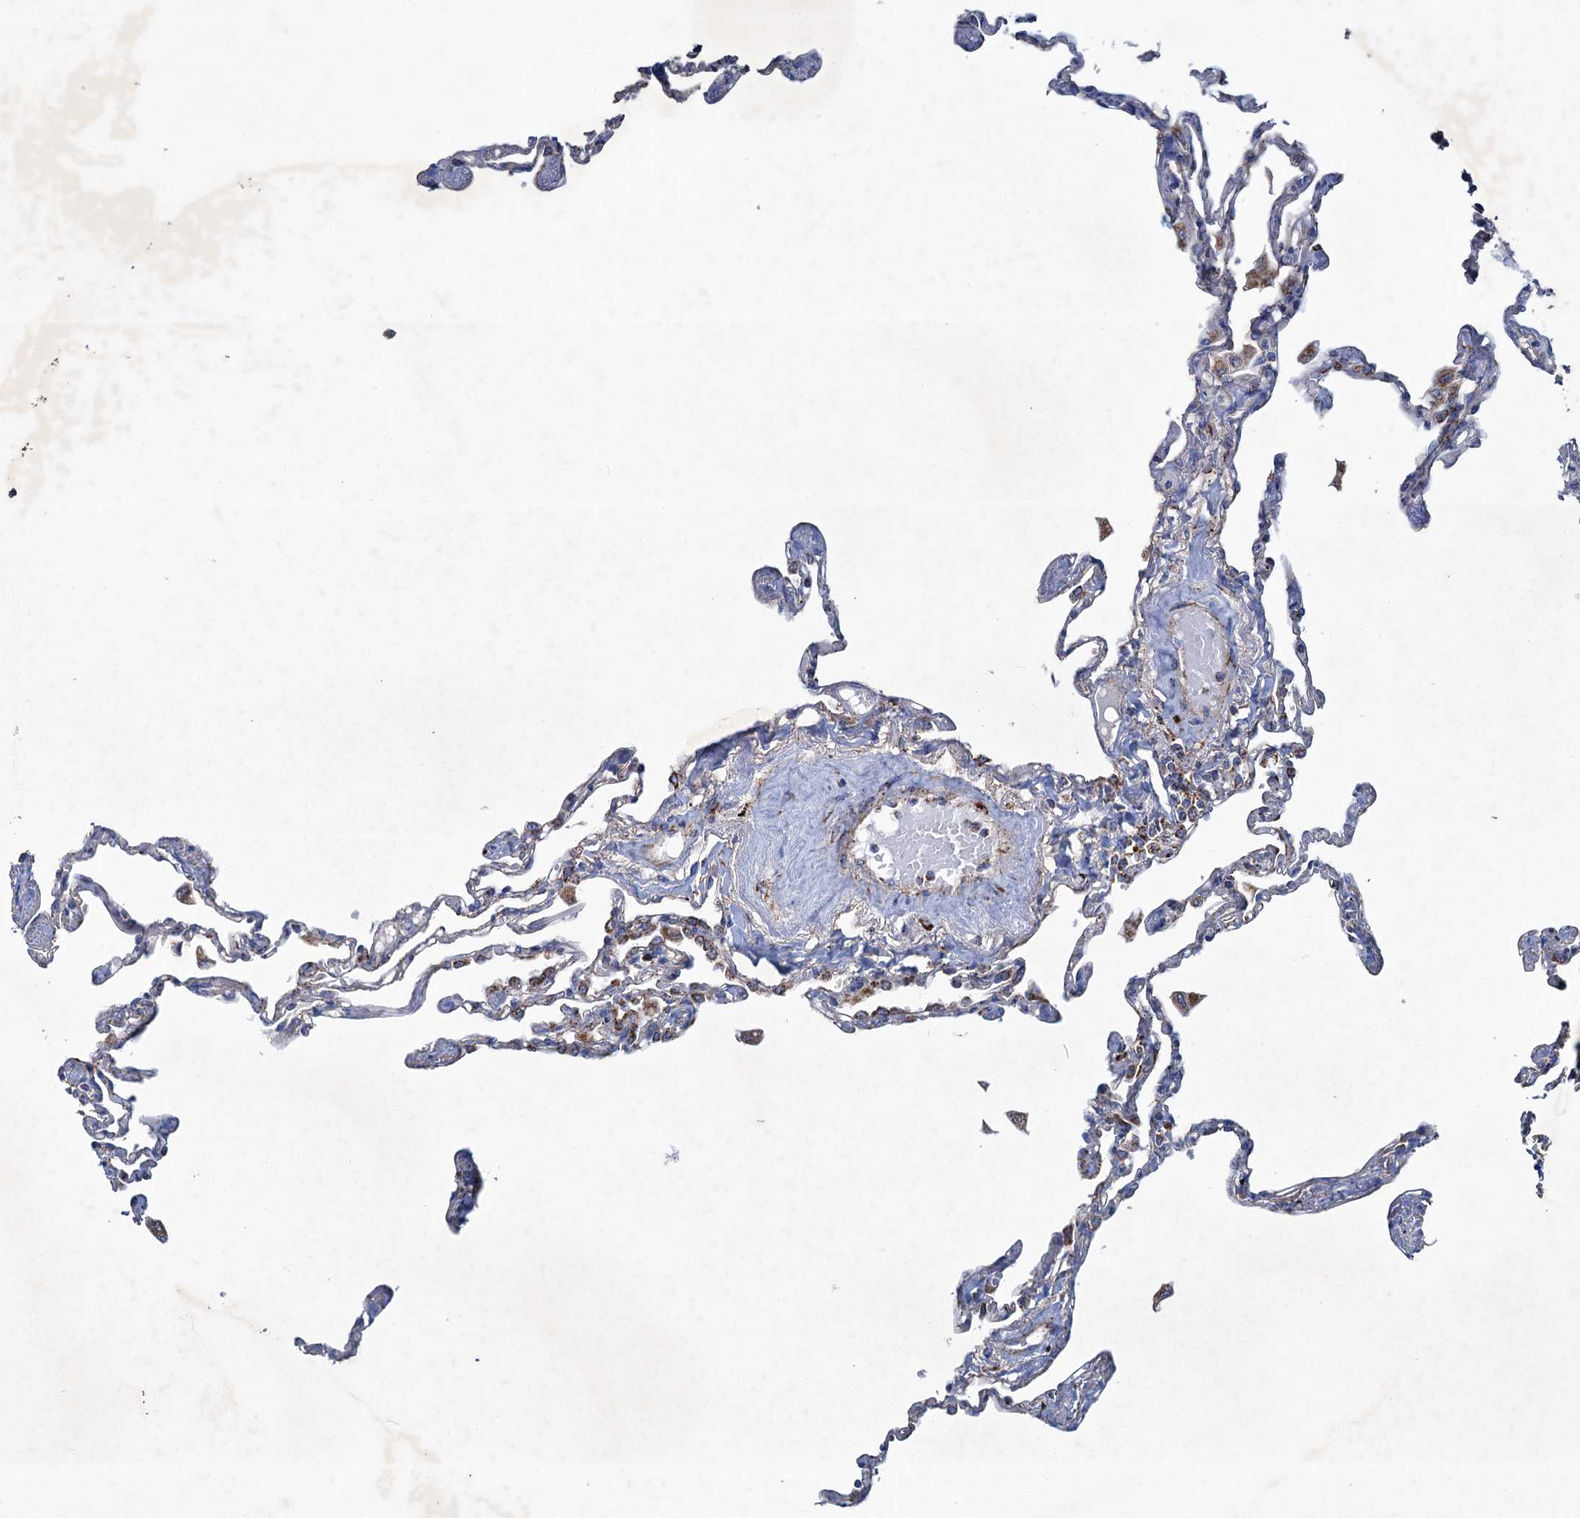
{"staining": {"intensity": "moderate", "quantity": "25%-75%", "location": "cytoplasmic/membranous"}, "tissue": "lung", "cell_type": "Alveolar cells", "image_type": "normal", "snomed": [{"axis": "morphology", "description": "Normal tissue, NOS"}, {"axis": "topography", "description": "Lung"}], "caption": "This is a photomicrograph of immunohistochemistry staining of unremarkable lung, which shows moderate positivity in the cytoplasmic/membranous of alveolar cells.", "gene": "GTPBP3", "patient": {"sex": "female", "age": 67}}